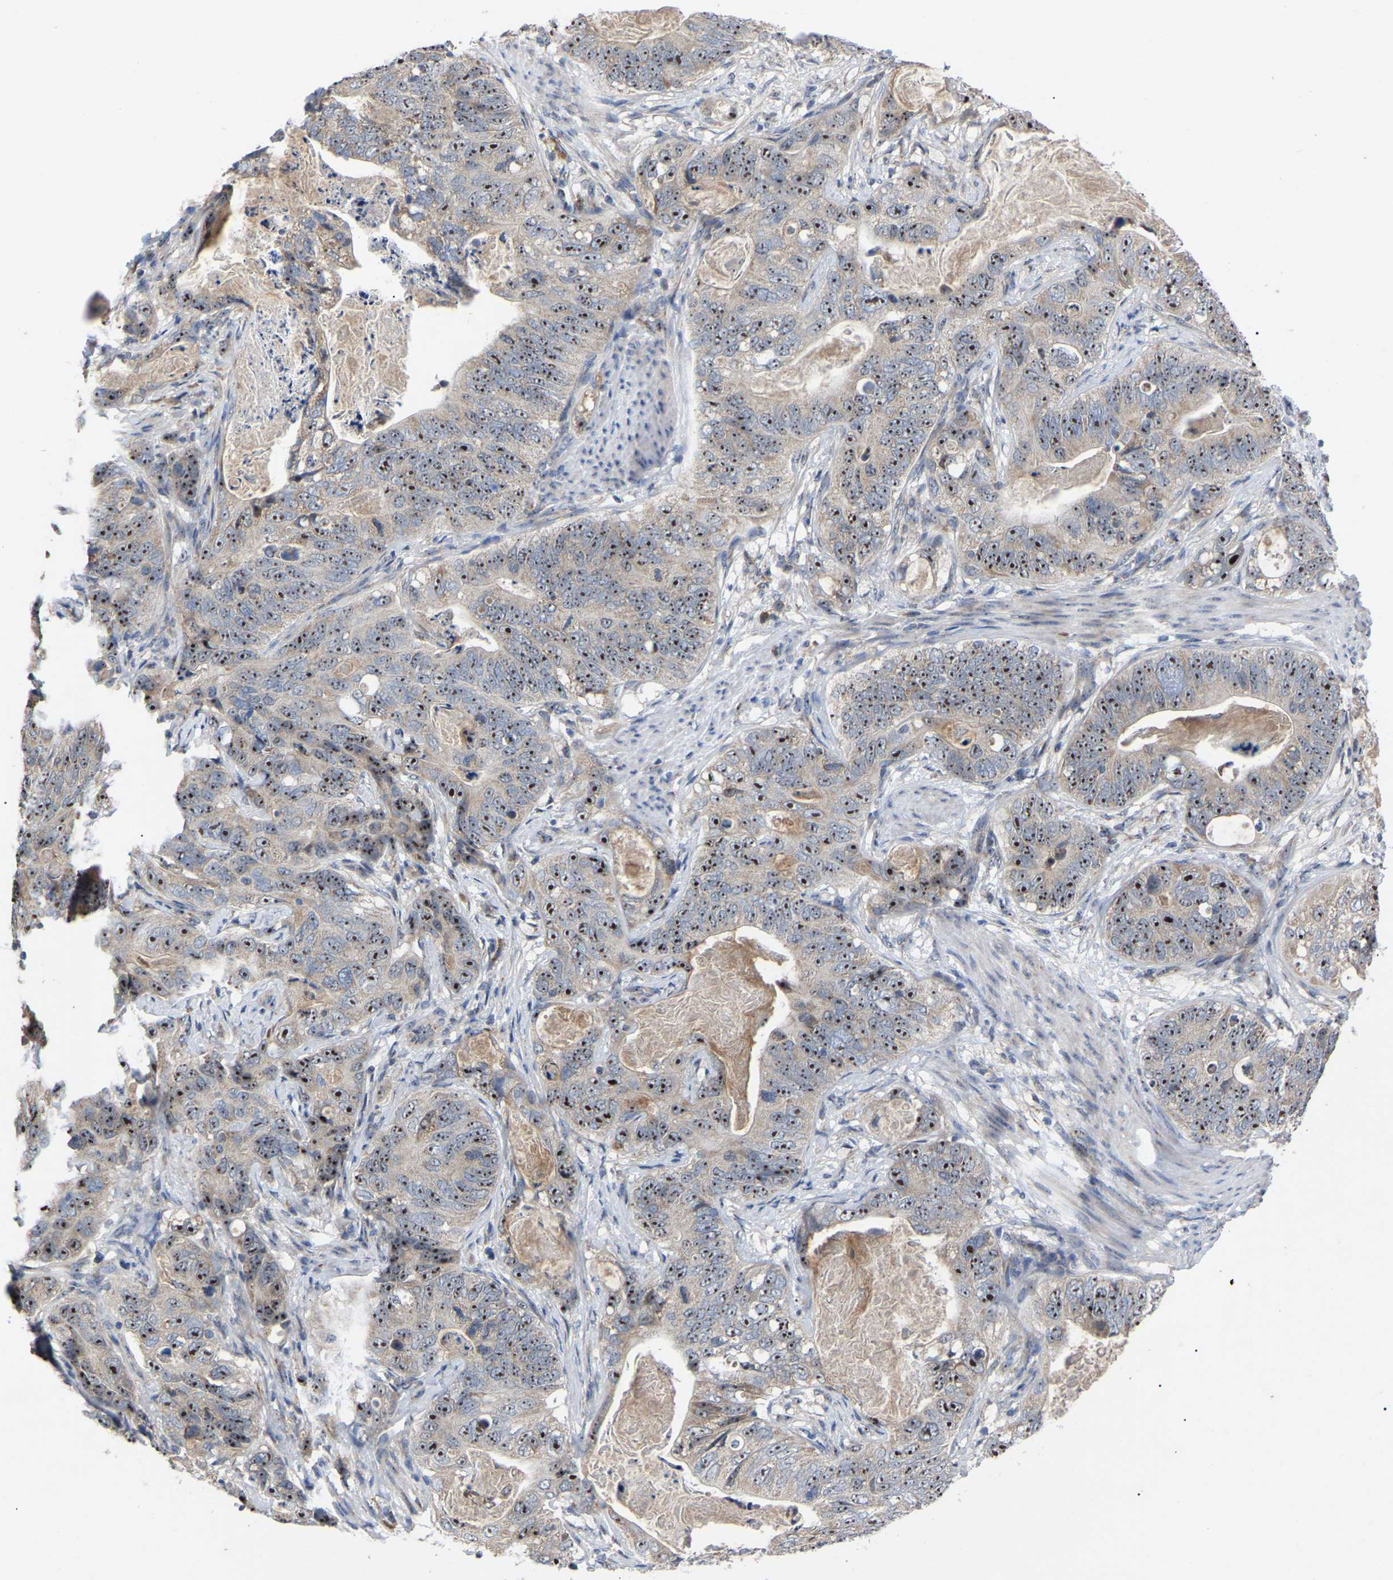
{"staining": {"intensity": "strong", "quantity": ">75%", "location": "nuclear"}, "tissue": "stomach cancer", "cell_type": "Tumor cells", "image_type": "cancer", "snomed": [{"axis": "morphology", "description": "Normal tissue, NOS"}, {"axis": "morphology", "description": "Adenocarcinoma, NOS"}, {"axis": "topography", "description": "Stomach"}], "caption": "Stomach cancer (adenocarcinoma) stained with a protein marker demonstrates strong staining in tumor cells.", "gene": "NOP53", "patient": {"sex": "female", "age": 89}}